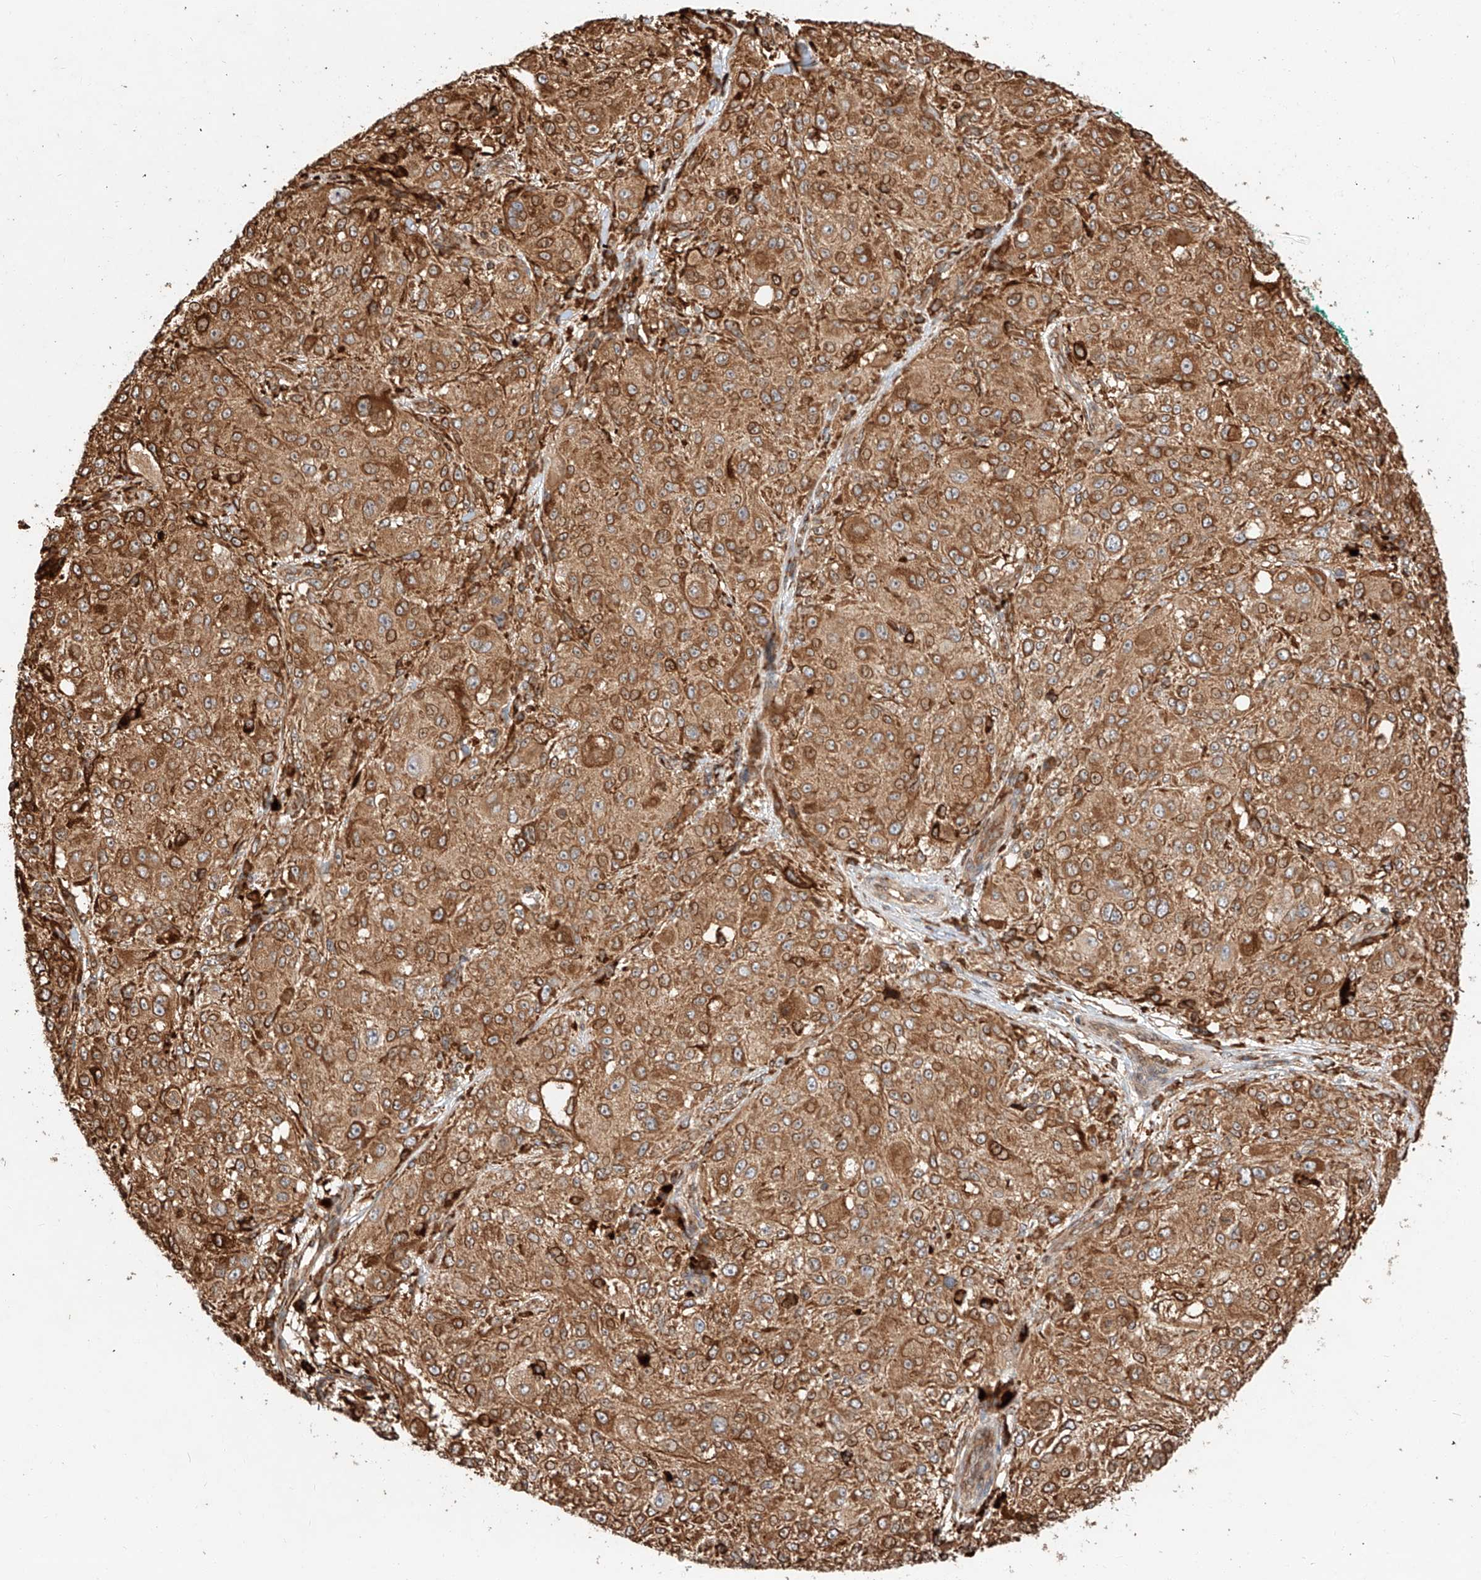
{"staining": {"intensity": "moderate", "quantity": ">75%", "location": "cytoplasmic/membranous"}, "tissue": "melanoma", "cell_type": "Tumor cells", "image_type": "cancer", "snomed": [{"axis": "morphology", "description": "Necrosis, NOS"}, {"axis": "morphology", "description": "Malignant melanoma, NOS"}, {"axis": "topography", "description": "Skin"}], "caption": "Protein expression analysis of malignant melanoma displays moderate cytoplasmic/membranous expression in approximately >75% of tumor cells.", "gene": "ZNF84", "patient": {"sex": "female", "age": 87}}